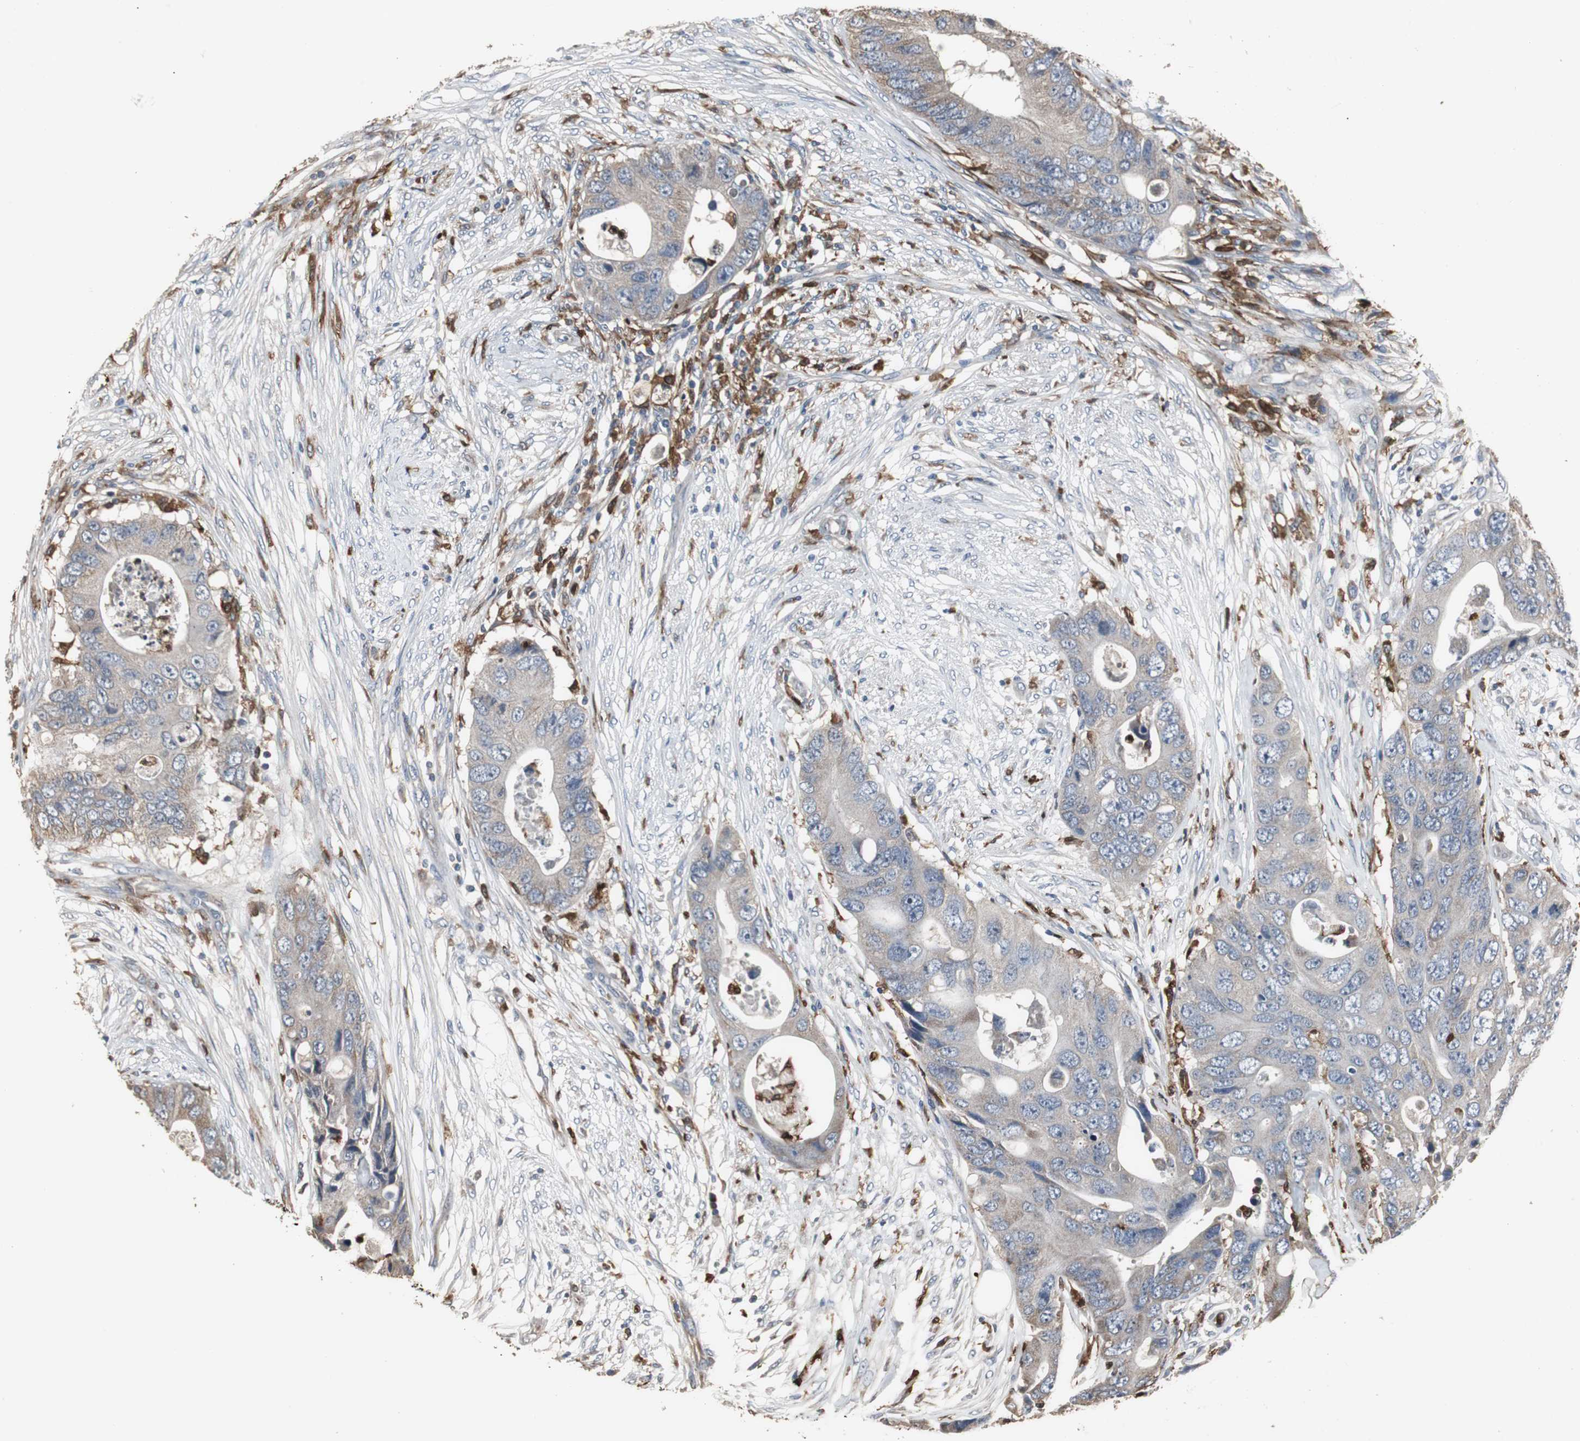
{"staining": {"intensity": "weak", "quantity": "25%-75%", "location": "cytoplasmic/membranous"}, "tissue": "colorectal cancer", "cell_type": "Tumor cells", "image_type": "cancer", "snomed": [{"axis": "morphology", "description": "Adenocarcinoma, NOS"}, {"axis": "topography", "description": "Colon"}], "caption": "Brown immunohistochemical staining in colorectal cancer (adenocarcinoma) shows weak cytoplasmic/membranous staining in about 25%-75% of tumor cells.", "gene": "NCF2", "patient": {"sex": "male", "age": 71}}